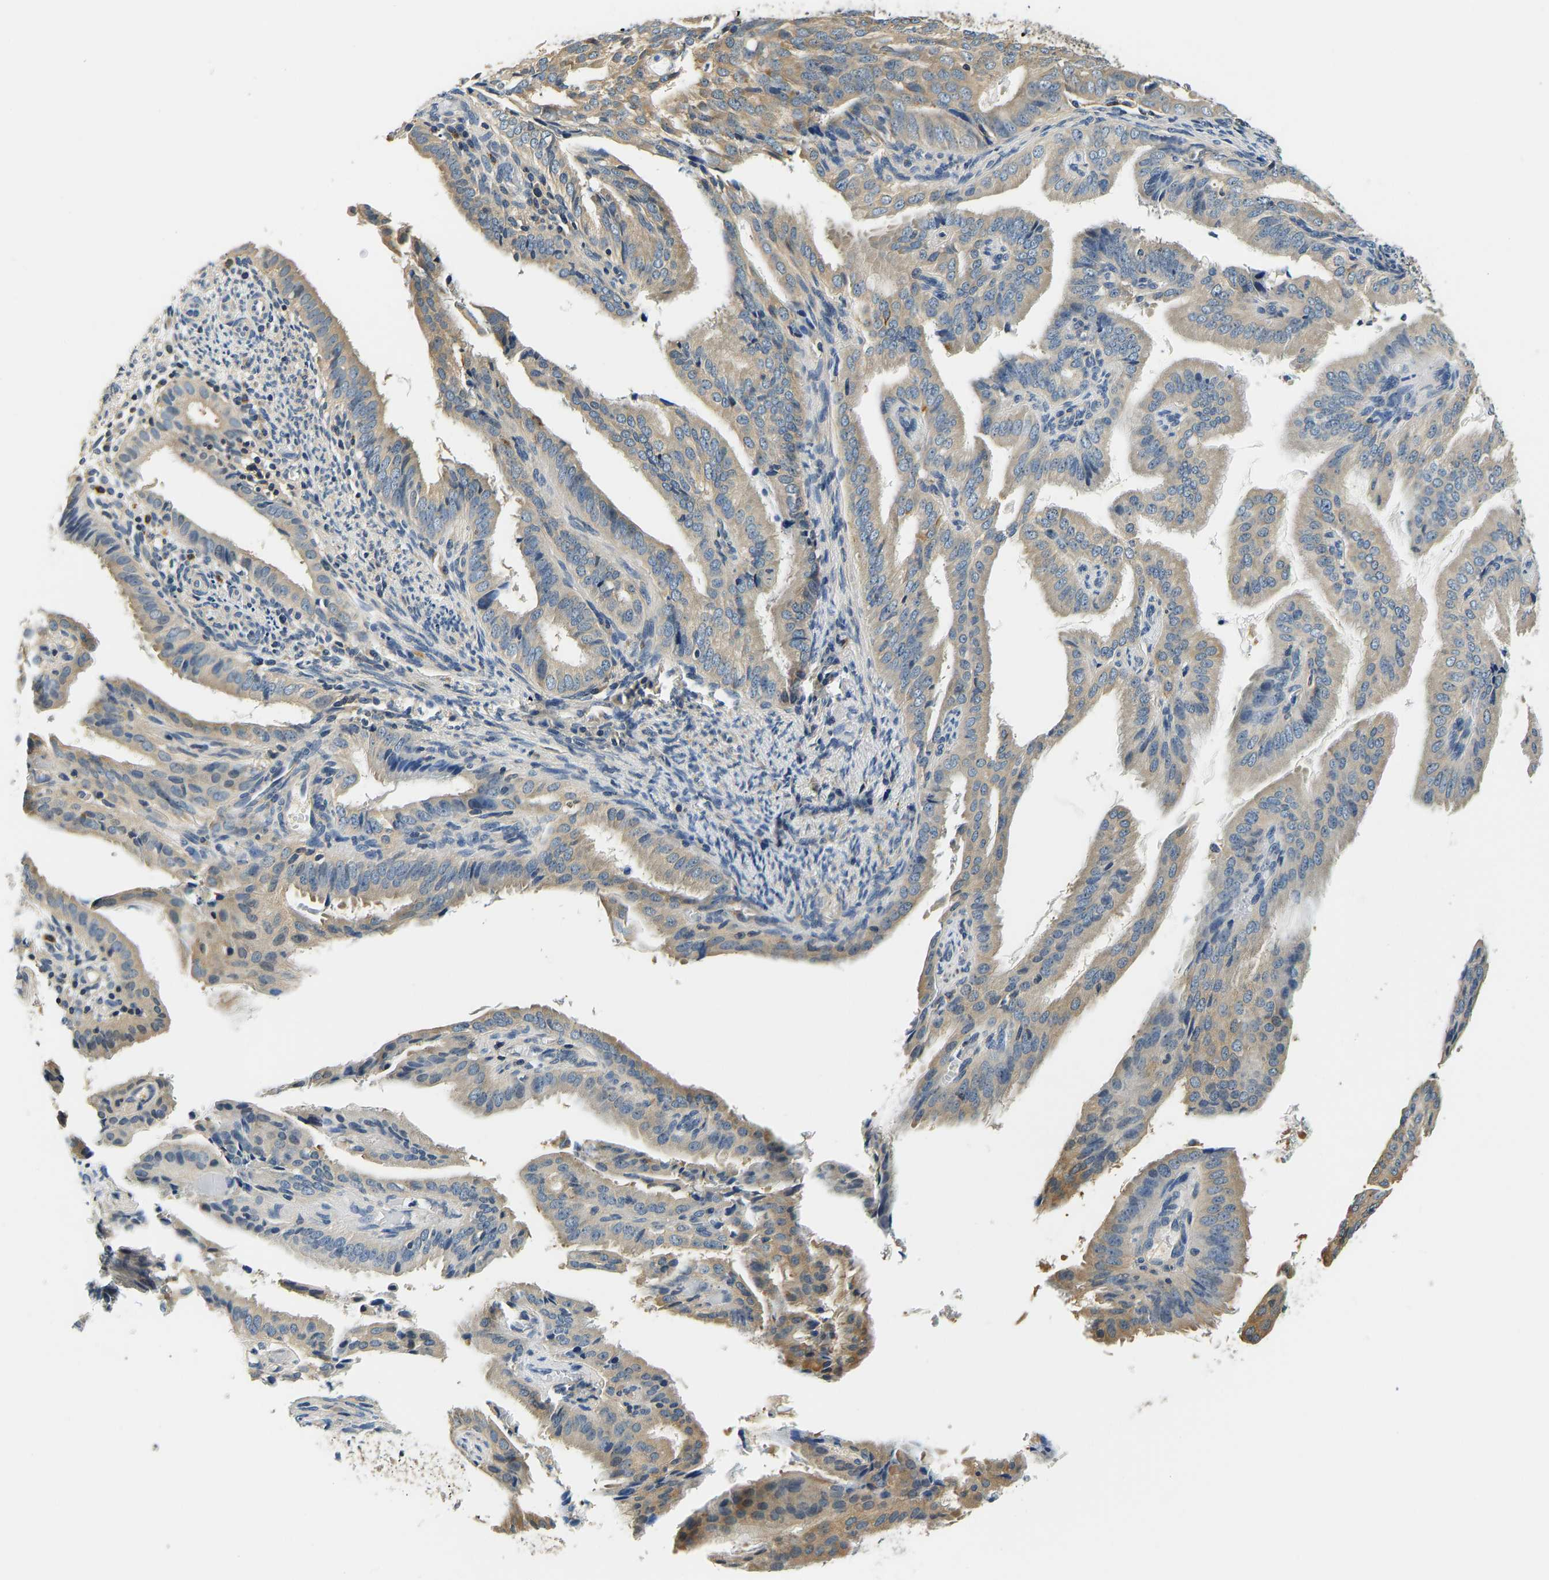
{"staining": {"intensity": "weak", "quantity": ">75%", "location": "cytoplasmic/membranous"}, "tissue": "endometrial cancer", "cell_type": "Tumor cells", "image_type": "cancer", "snomed": [{"axis": "morphology", "description": "Adenocarcinoma, NOS"}, {"axis": "topography", "description": "Endometrium"}], "caption": "DAB (3,3'-diaminobenzidine) immunohistochemical staining of endometrial cancer (adenocarcinoma) shows weak cytoplasmic/membranous protein expression in approximately >75% of tumor cells. (IHC, brightfield microscopy, high magnification).", "gene": "RESF1", "patient": {"sex": "female", "age": 58}}